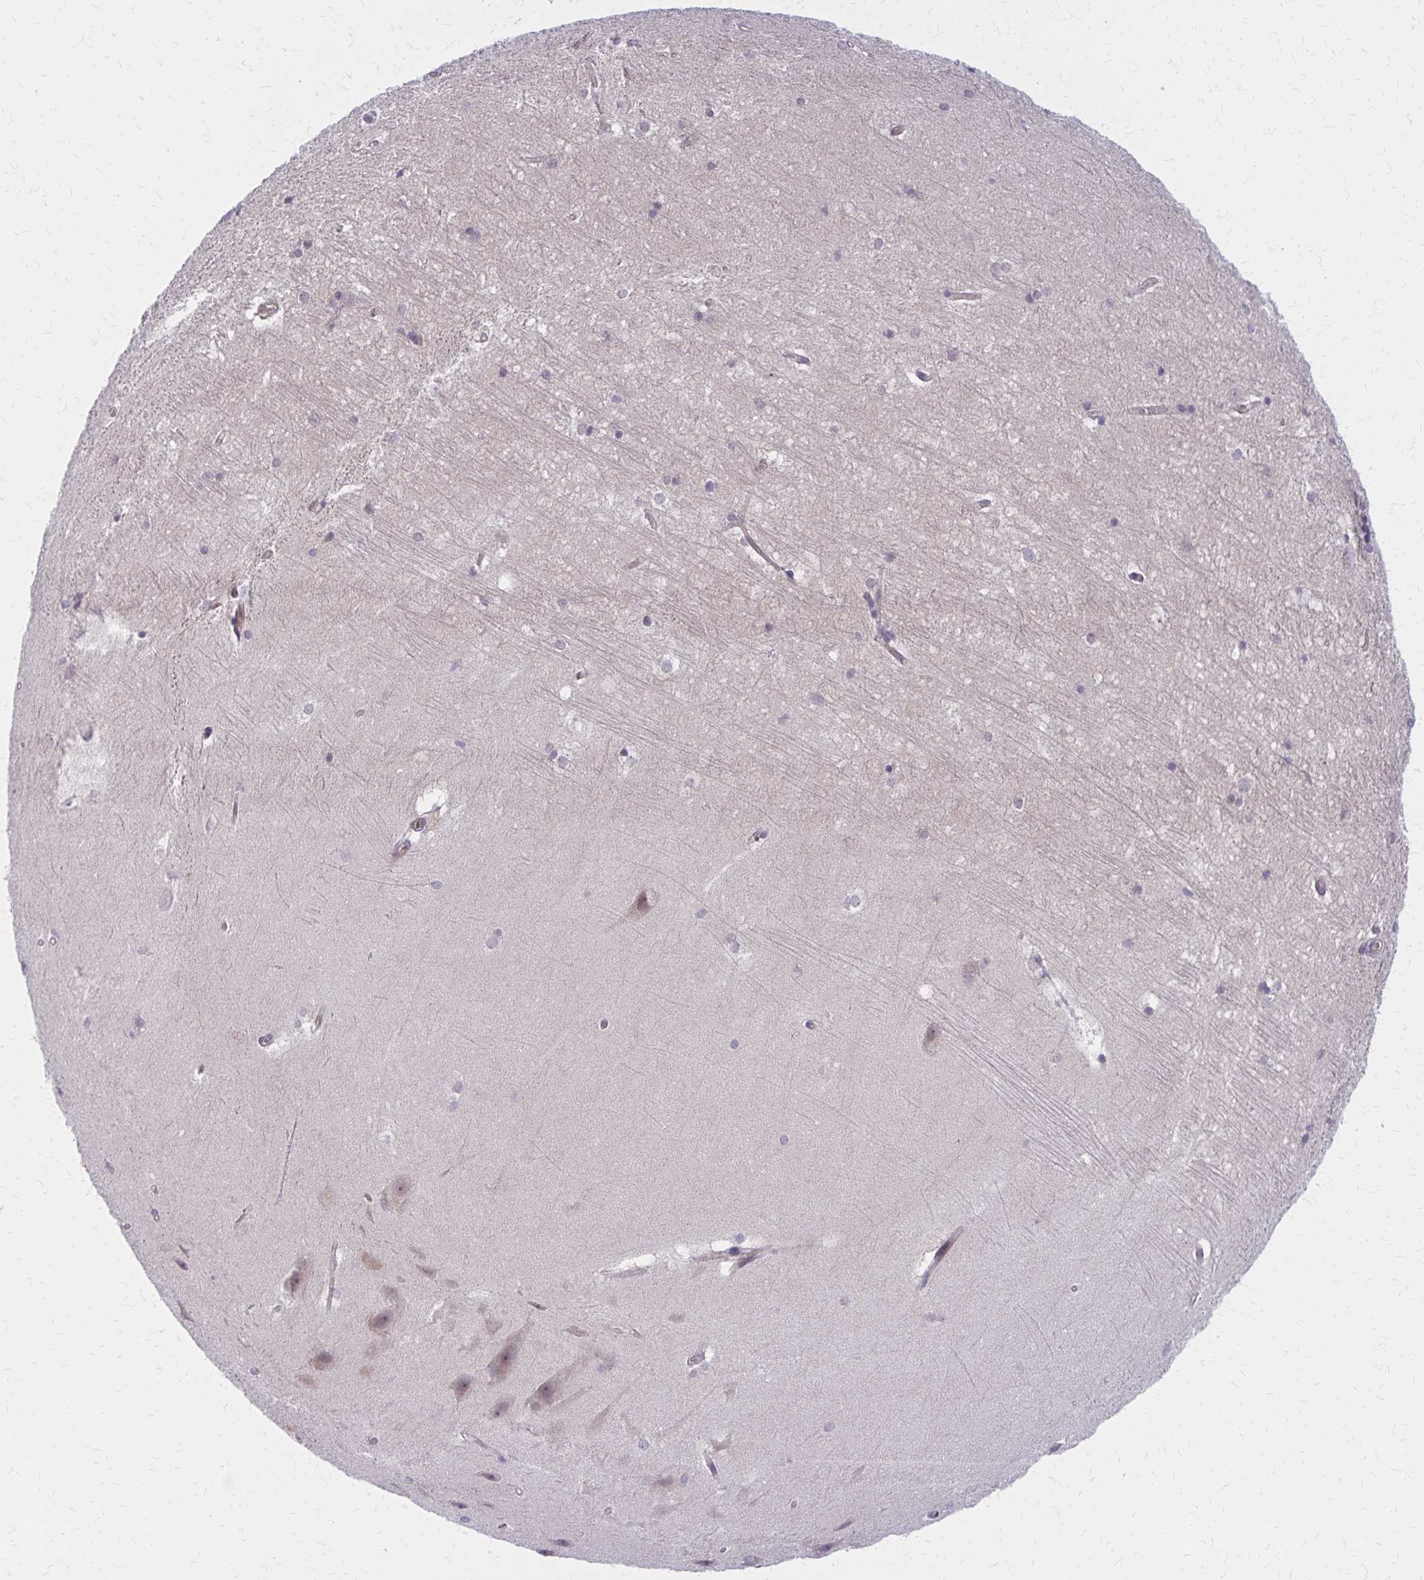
{"staining": {"intensity": "negative", "quantity": "none", "location": "none"}, "tissue": "hippocampus", "cell_type": "Glial cells", "image_type": "normal", "snomed": [{"axis": "morphology", "description": "Normal tissue, NOS"}, {"axis": "topography", "description": "Cerebral cortex"}, {"axis": "topography", "description": "Hippocampus"}], "caption": "Histopathology image shows no protein expression in glial cells of normal hippocampus.", "gene": "CLIC2", "patient": {"sex": "female", "age": 19}}